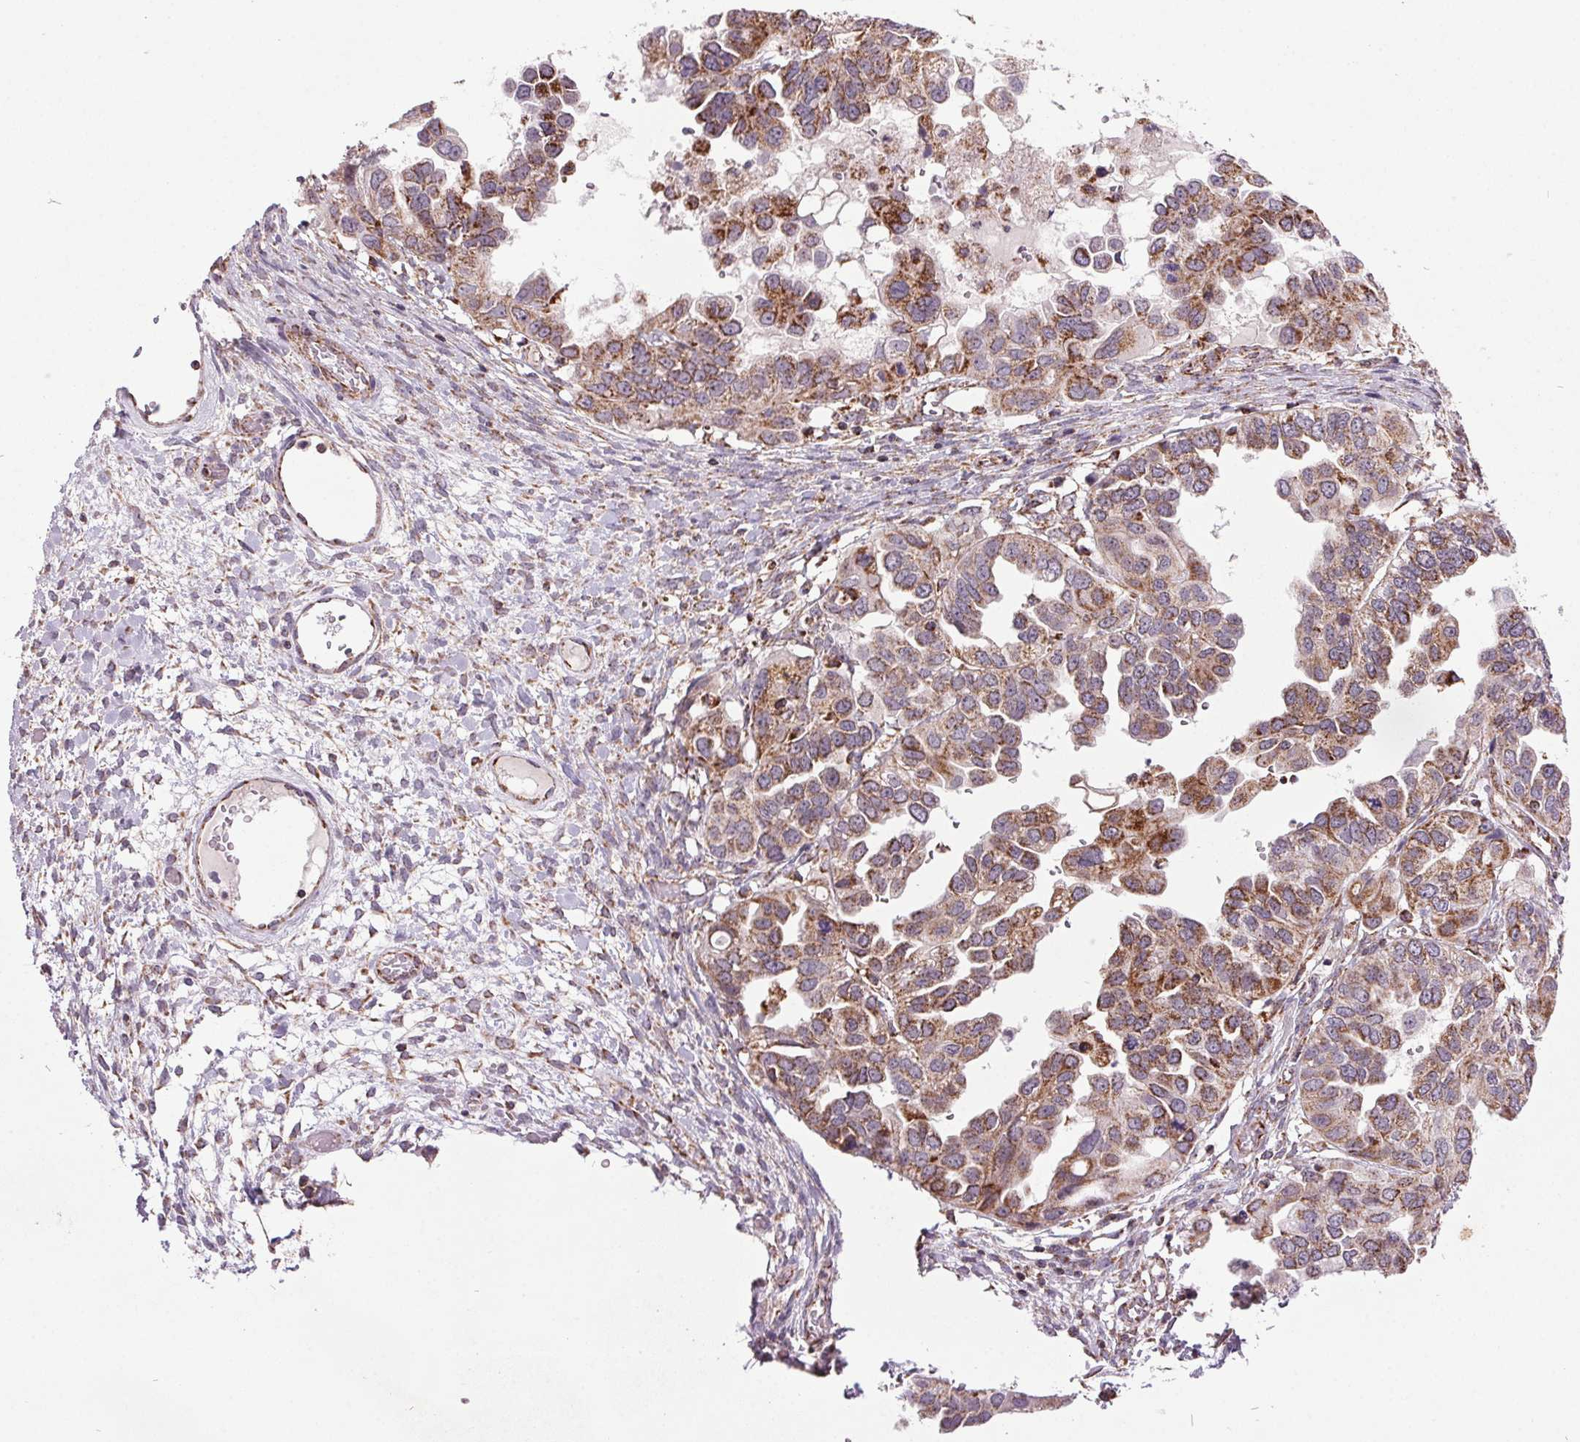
{"staining": {"intensity": "moderate", "quantity": ">75%", "location": "cytoplasmic/membranous"}, "tissue": "ovarian cancer", "cell_type": "Tumor cells", "image_type": "cancer", "snomed": [{"axis": "morphology", "description": "Cystadenocarcinoma, serous, NOS"}, {"axis": "topography", "description": "Ovary"}], "caption": "There is medium levels of moderate cytoplasmic/membranous expression in tumor cells of ovarian serous cystadenocarcinoma, as demonstrated by immunohistochemical staining (brown color).", "gene": "NDUFS6", "patient": {"sex": "female", "age": 53}}